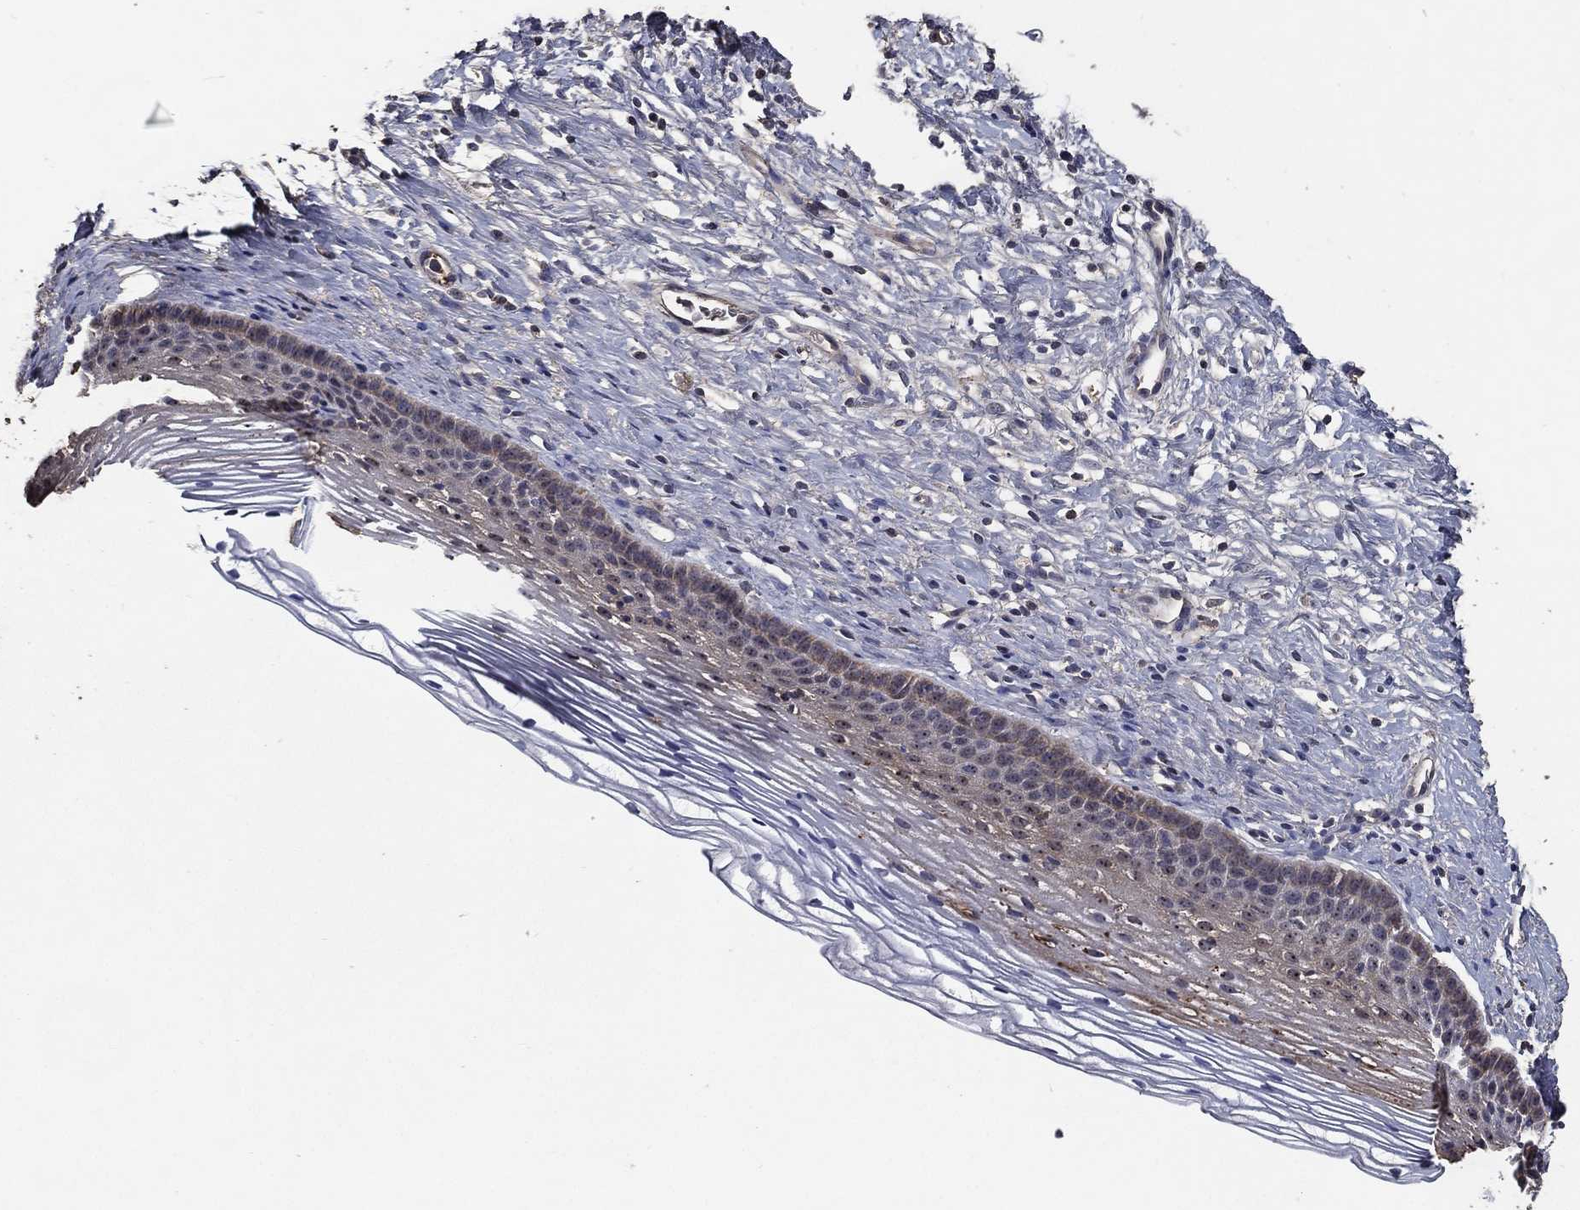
{"staining": {"intensity": "negative", "quantity": "none", "location": "none"}, "tissue": "cervix", "cell_type": "Squamous epithelial cells", "image_type": "normal", "snomed": [{"axis": "morphology", "description": "Normal tissue, NOS"}, {"axis": "topography", "description": "Cervix"}], "caption": "Immunohistochemistry (IHC) histopathology image of unremarkable cervix stained for a protein (brown), which demonstrates no expression in squamous epithelial cells.", "gene": "EFNA1", "patient": {"sex": "female", "age": 39}}